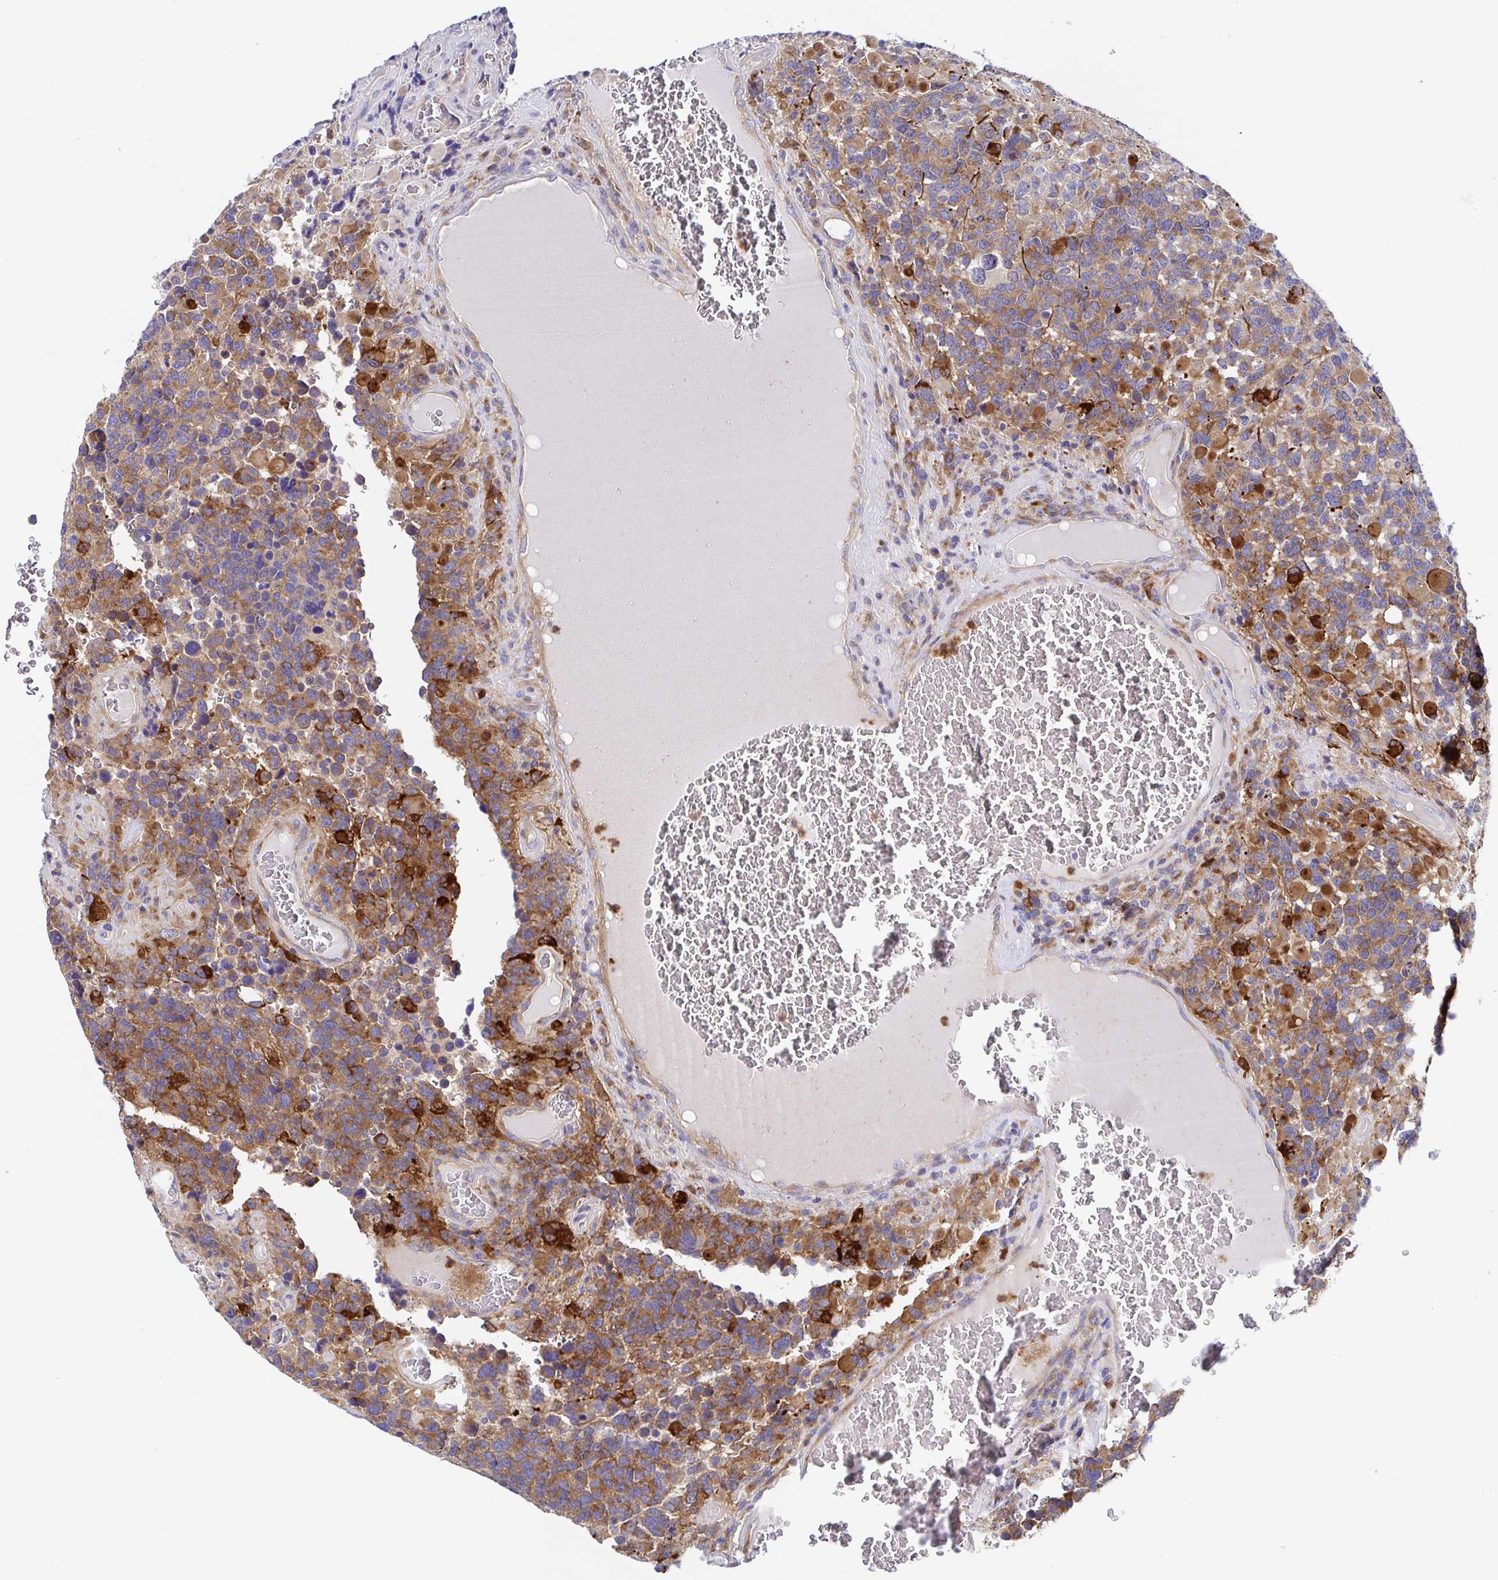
{"staining": {"intensity": "moderate", "quantity": ">75%", "location": "cytoplasmic/membranous"}, "tissue": "glioma", "cell_type": "Tumor cells", "image_type": "cancer", "snomed": [{"axis": "morphology", "description": "Glioma, malignant, High grade"}, {"axis": "topography", "description": "Brain"}], "caption": "Immunohistochemical staining of human glioma displays medium levels of moderate cytoplasmic/membranous protein positivity in about >75% of tumor cells.", "gene": "GOLGA1", "patient": {"sex": "female", "age": 40}}